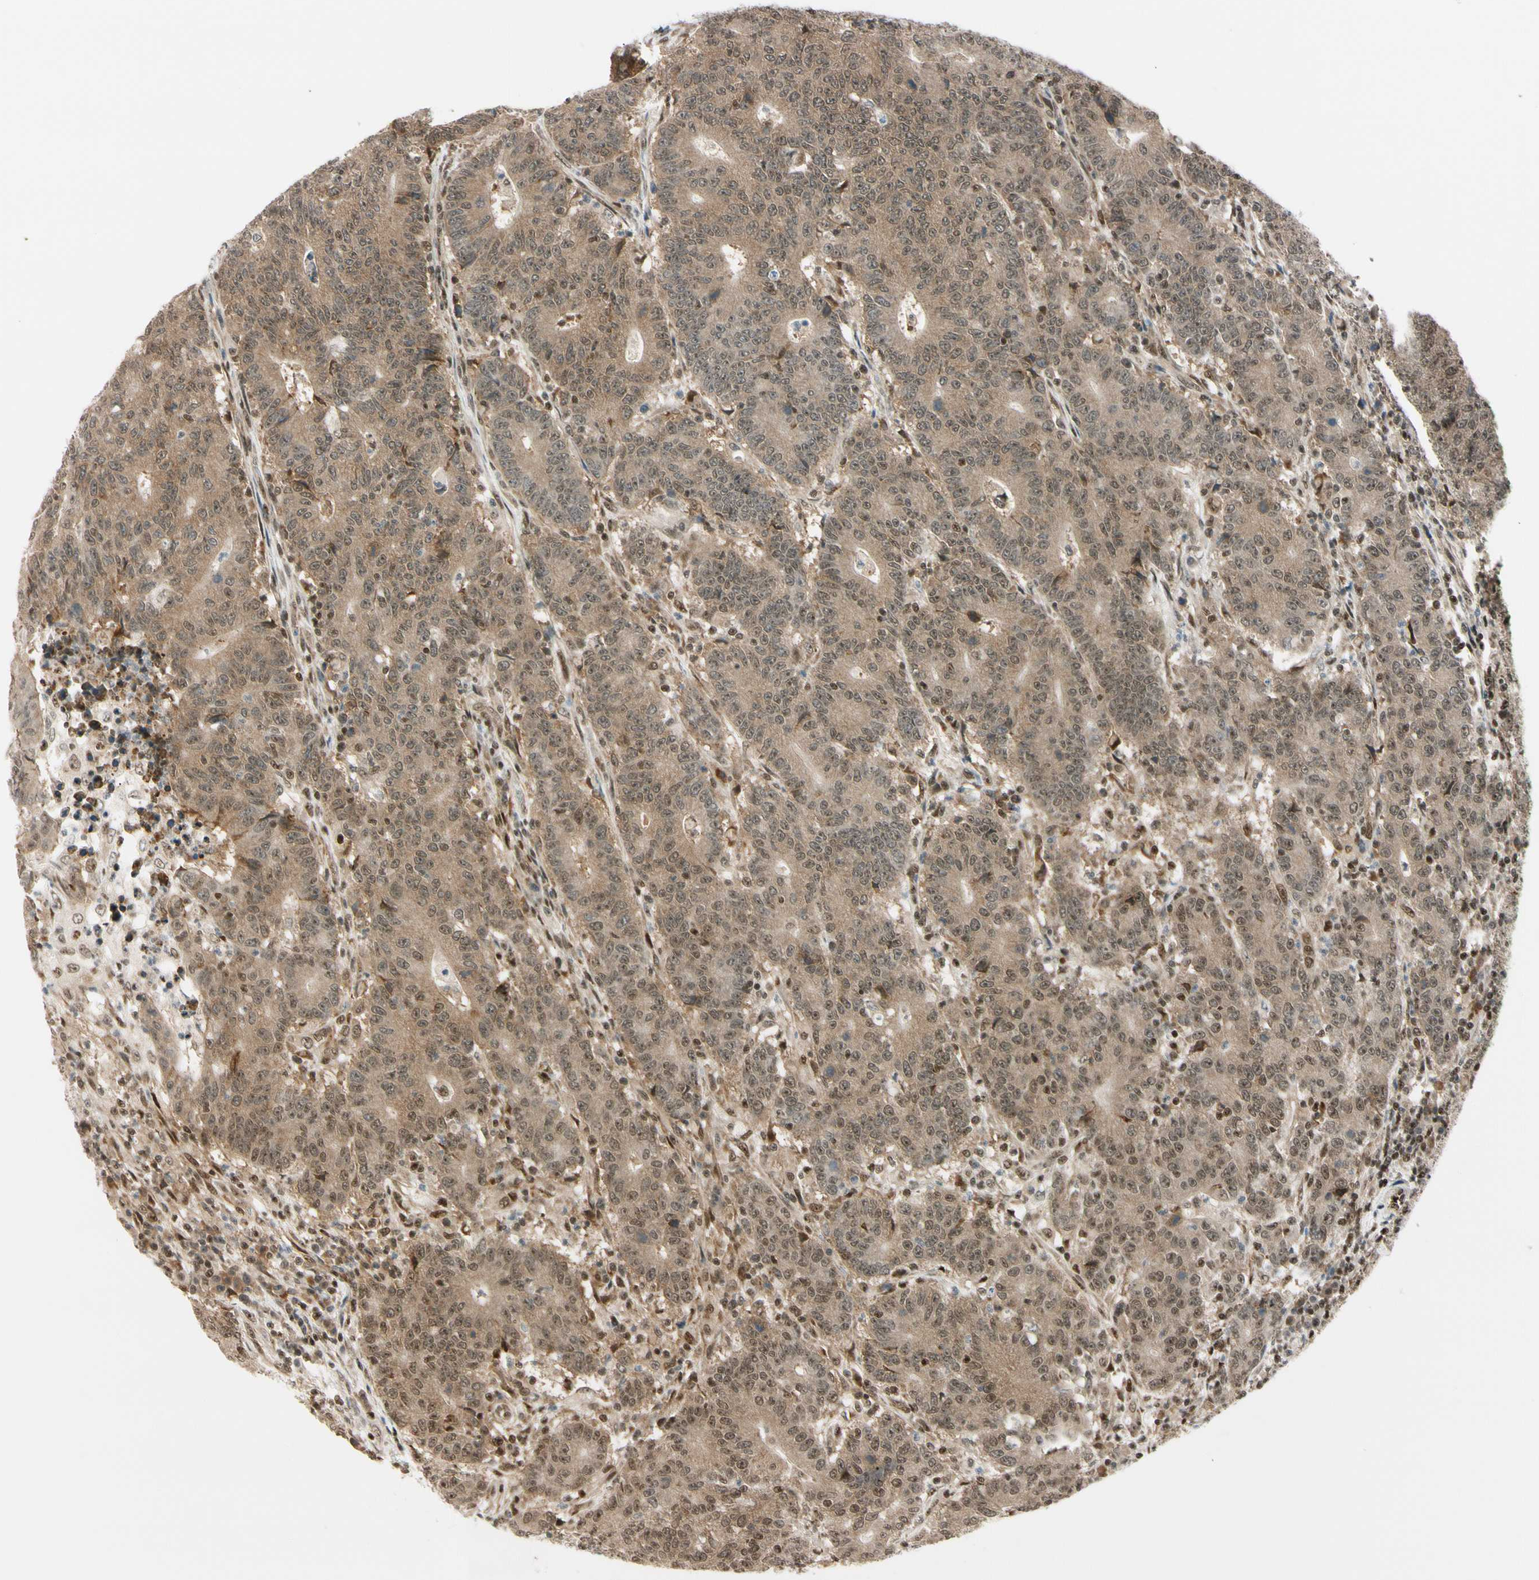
{"staining": {"intensity": "moderate", "quantity": ">75%", "location": "cytoplasmic/membranous,nuclear"}, "tissue": "colorectal cancer", "cell_type": "Tumor cells", "image_type": "cancer", "snomed": [{"axis": "morphology", "description": "Normal tissue, NOS"}, {"axis": "morphology", "description": "Adenocarcinoma, NOS"}, {"axis": "topography", "description": "Colon"}], "caption": "Colorectal cancer (adenocarcinoma) stained for a protein shows moderate cytoplasmic/membranous and nuclear positivity in tumor cells.", "gene": "DAXX", "patient": {"sex": "female", "age": 75}}